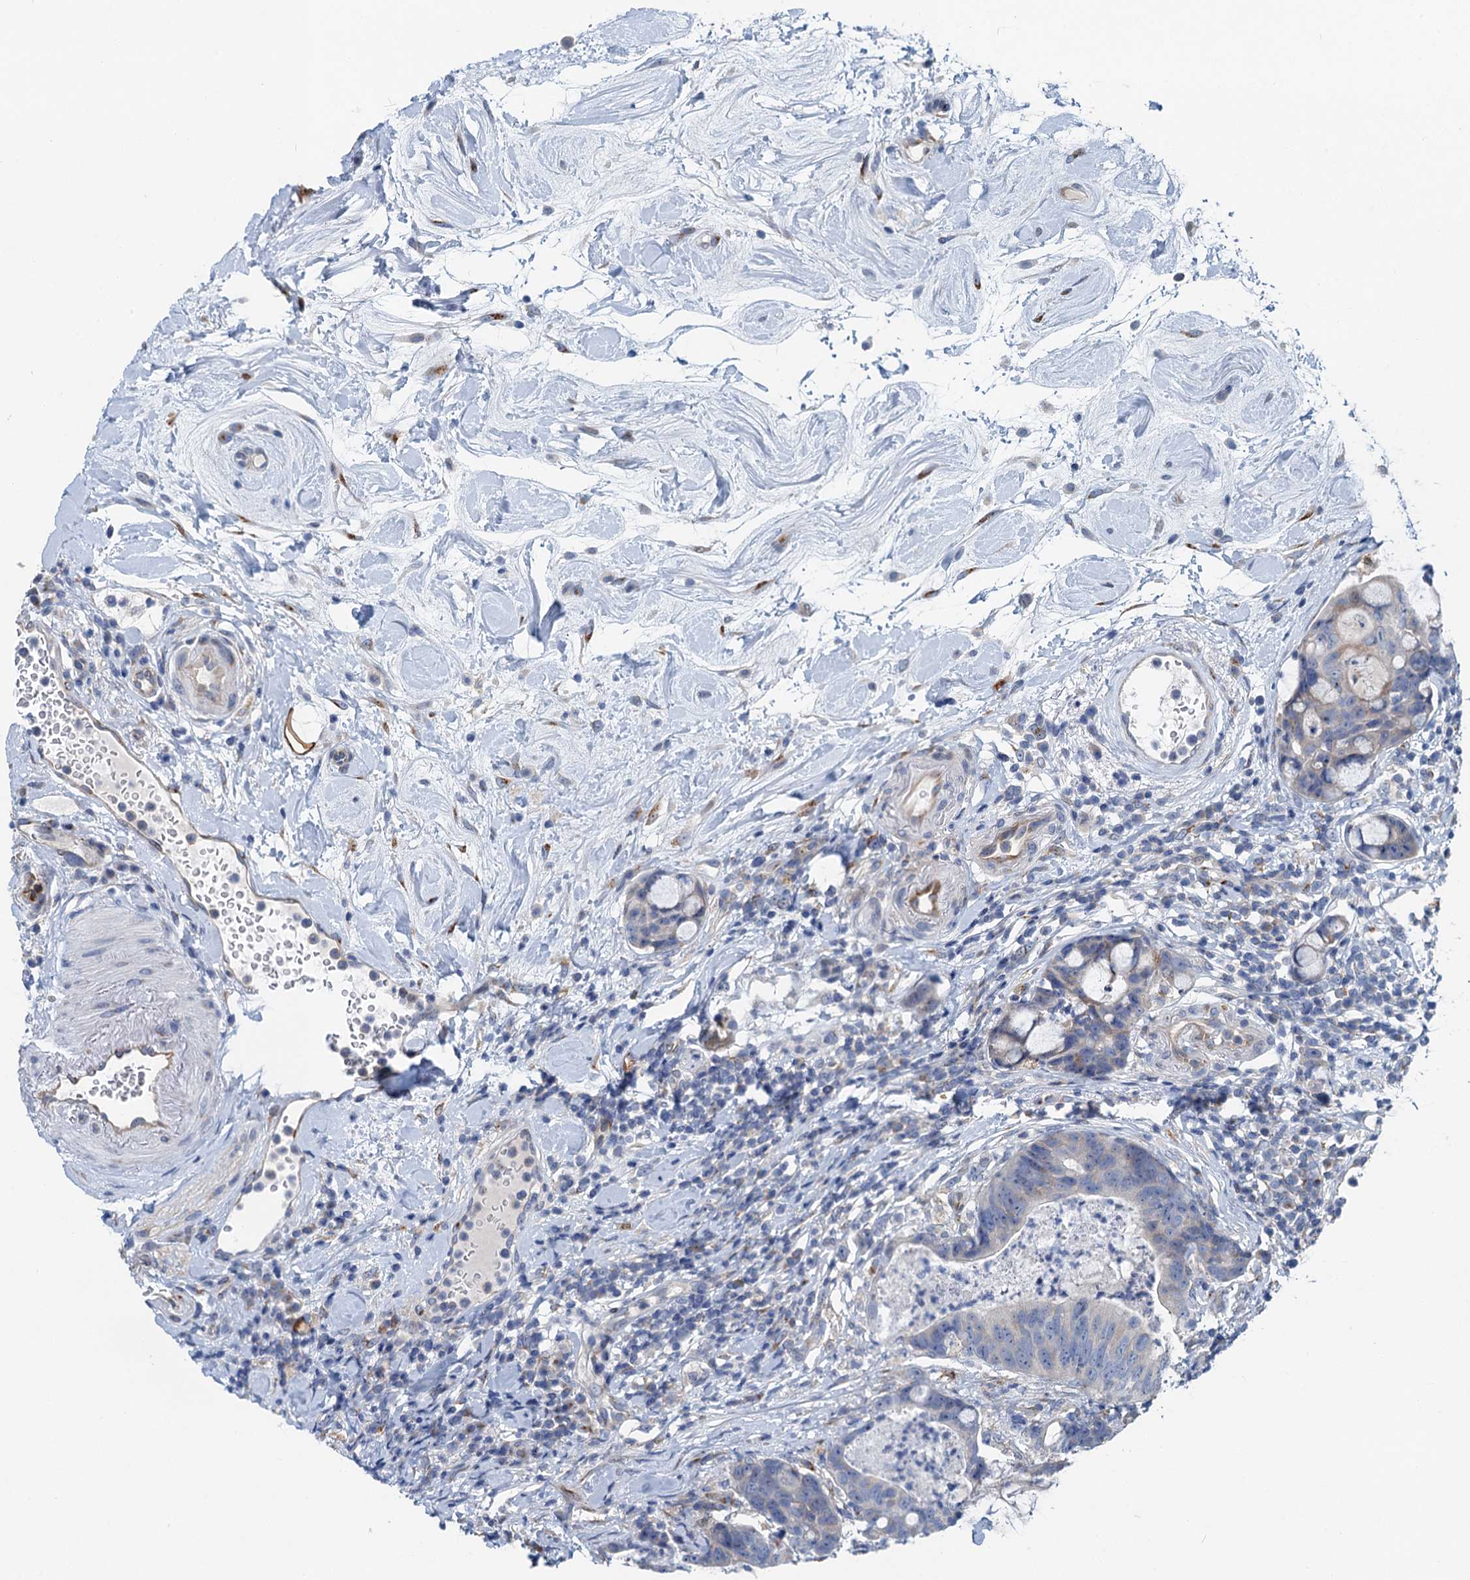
{"staining": {"intensity": "negative", "quantity": "none", "location": "none"}, "tissue": "colorectal cancer", "cell_type": "Tumor cells", "image_type": "cancer", "snomed": [{"axis": "morphology", "description": "Adenocarcinoma, NOS"}, {"axis": "topography", "description": "Colon"}], "caption": "Immunohistochemistry histopathology image of neoplastic tissue: colorectal cancer (adenocarcinoma) stained with DAB displays no significant protein staining in tumor cells. (Stains: DAB (3,3'-diaminobenzidine) immunohistochemistry with hematoxylin counter stain, Microscopy: brightfield microscopy at high magnification).", "gene": "NBEA", "patient": {"sex": "female", "age": 82}}